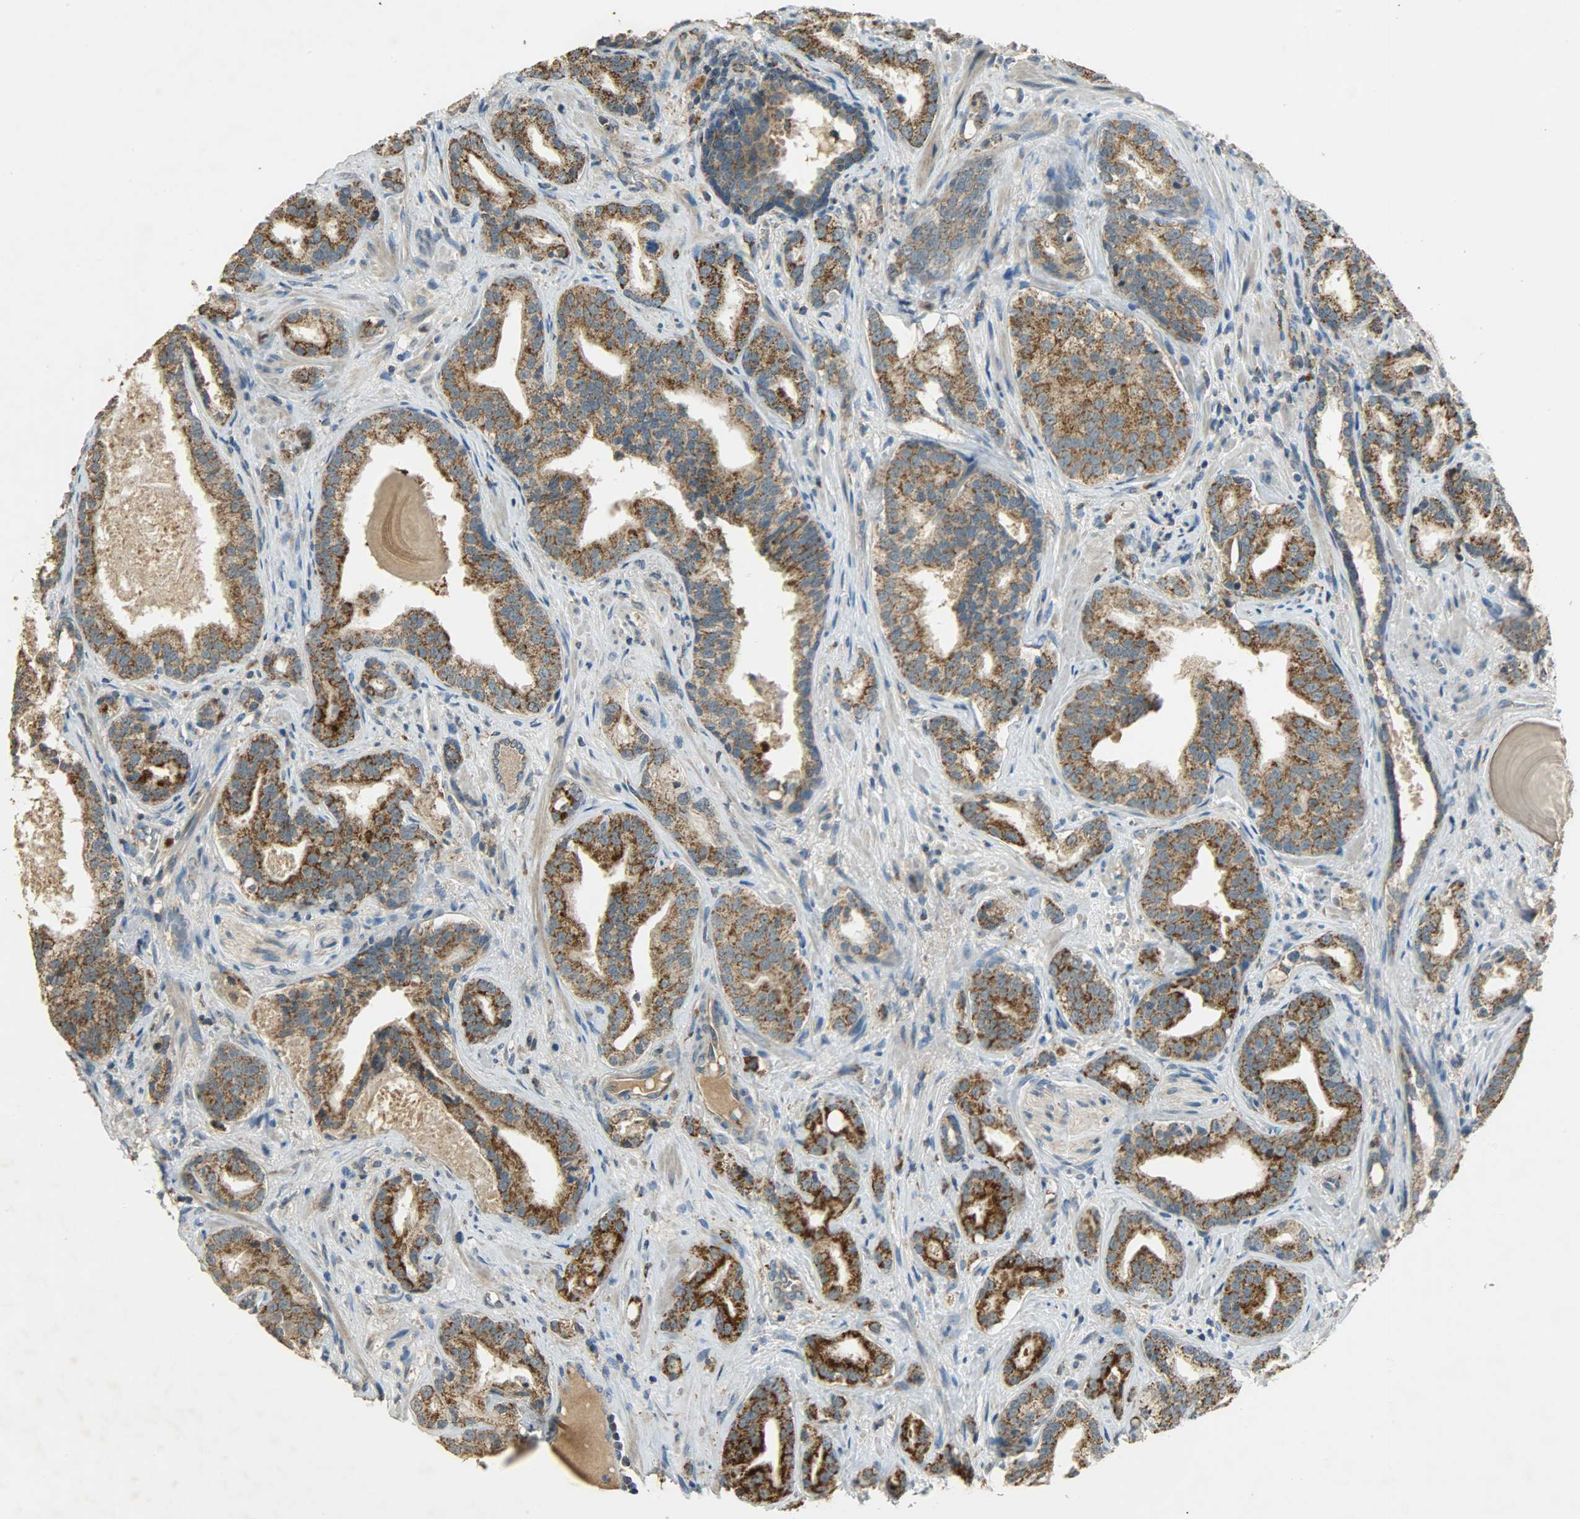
{"staining": {"intensity": "moderate", "quantity": ">75%", "location": "cytoplasmic/membranous"}, "tissue": "prostate cancer", "cell_type": "Tumor cells", "image_type": "cancer", "snomed": [{"axis": "morphology", "description": "Adenocarcinoma, Low grade"}, {"axis": "topography", "description": "Prostate"}], "caption": "A high-resolution micrograph shows IHC staining of low-grade adenocarcinoma (prostate), which shows moderate cytoplasmic/membranous positivity in approximately >75% of tumor cells.", "gene": "HDHD5", "patient": {"sex": "male", "age": 63}}